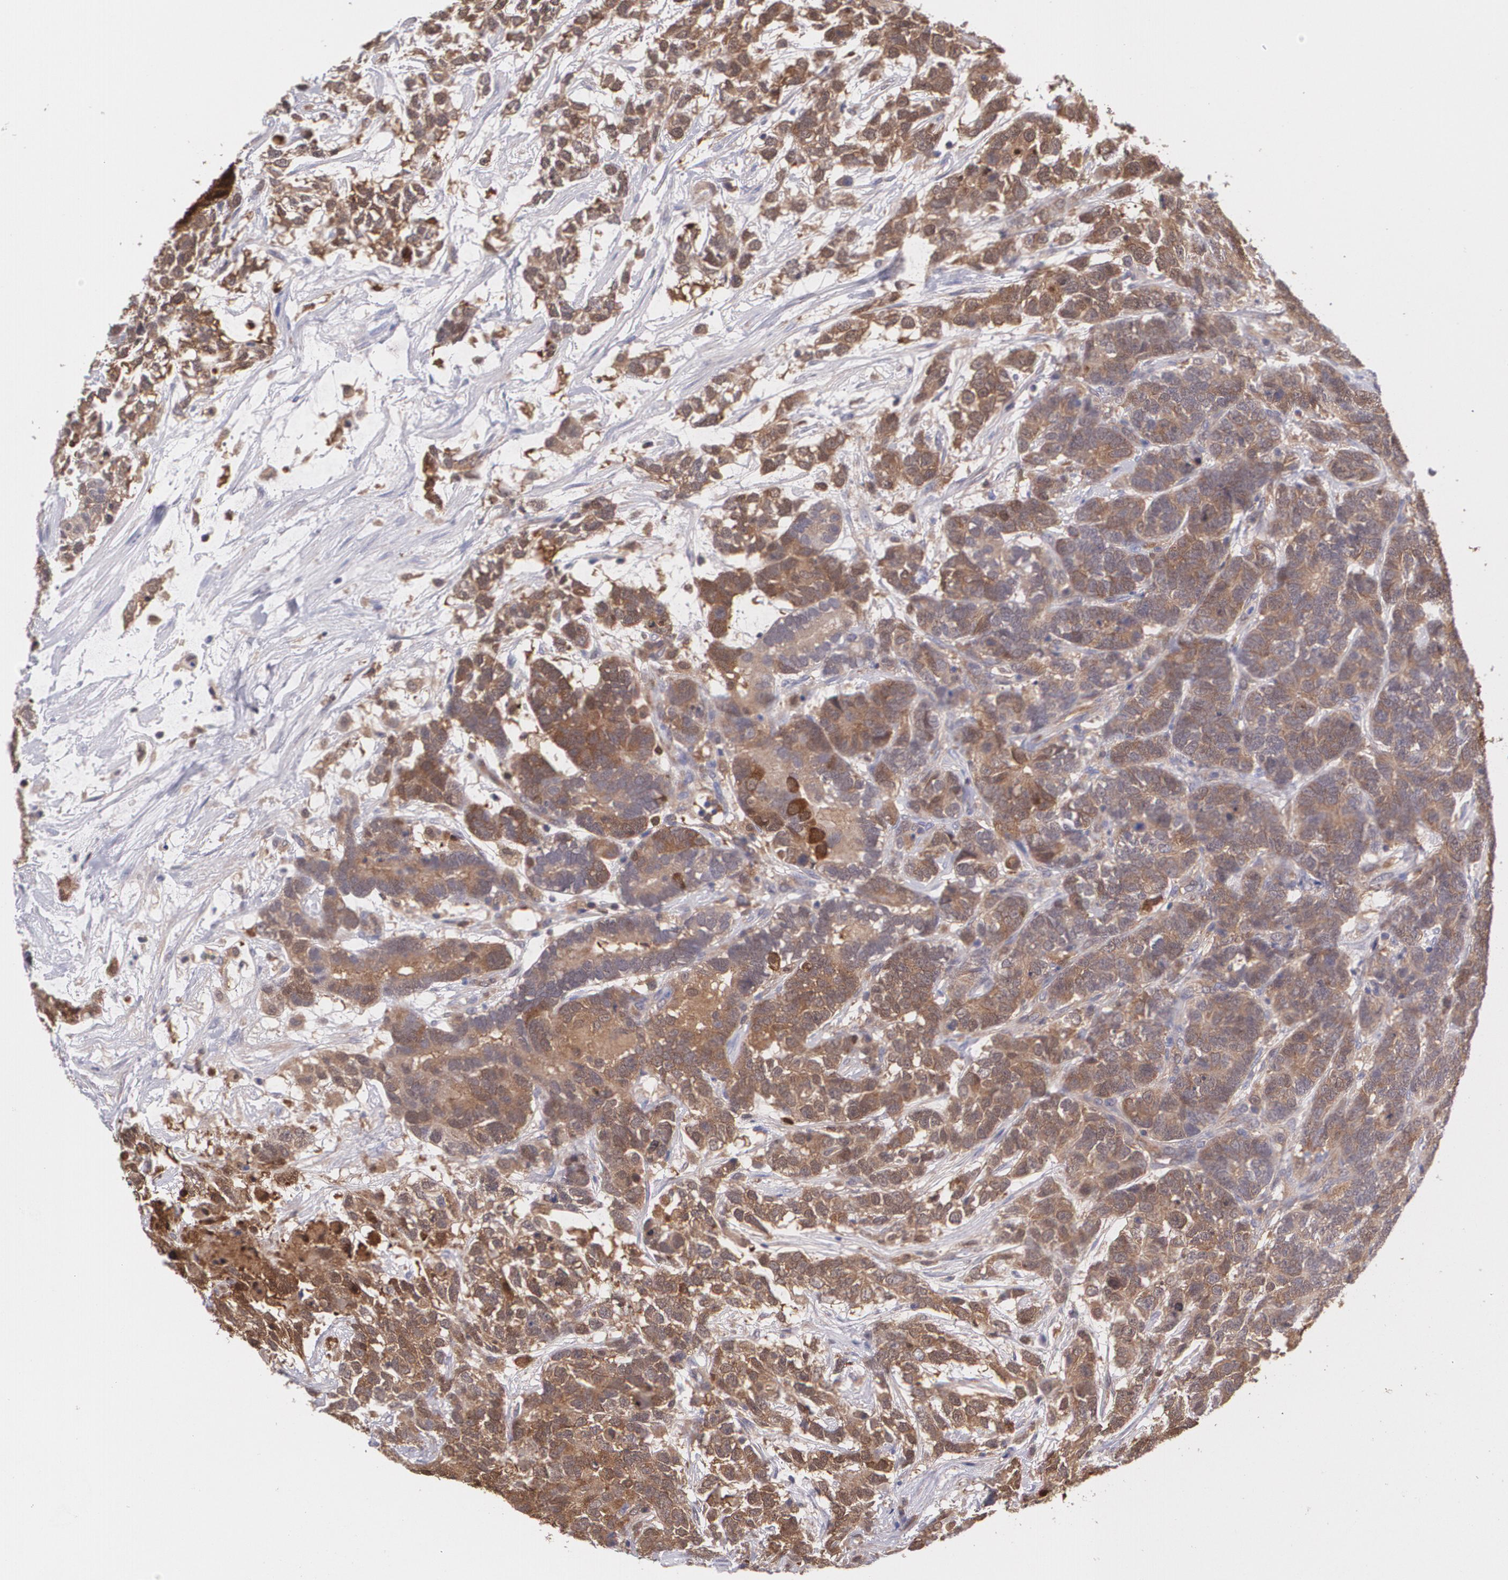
{"staining": {"intensity": "strong", "quantity": ">75%", "location": "cytoplasmic/membranous"}, "tissue": "testis cancer", "cell_type": "Tumor cells", "image_type": "cancer", "snomed": [{"axis": "morphology", "description": "Carcinoma, Embryonal, NOS"}, {"axis": "topography", "description": "Testis"}], "caption": "Immunohistochemistry (IHC) histopathology image of testis cancer stained for a protein (brown), which shows high levels of strong cytoplasmic/membranous expression in approximately >75% of tumor cells.", "gene": "HSPH1", "patient": {"sex": "male", "age": 26}}